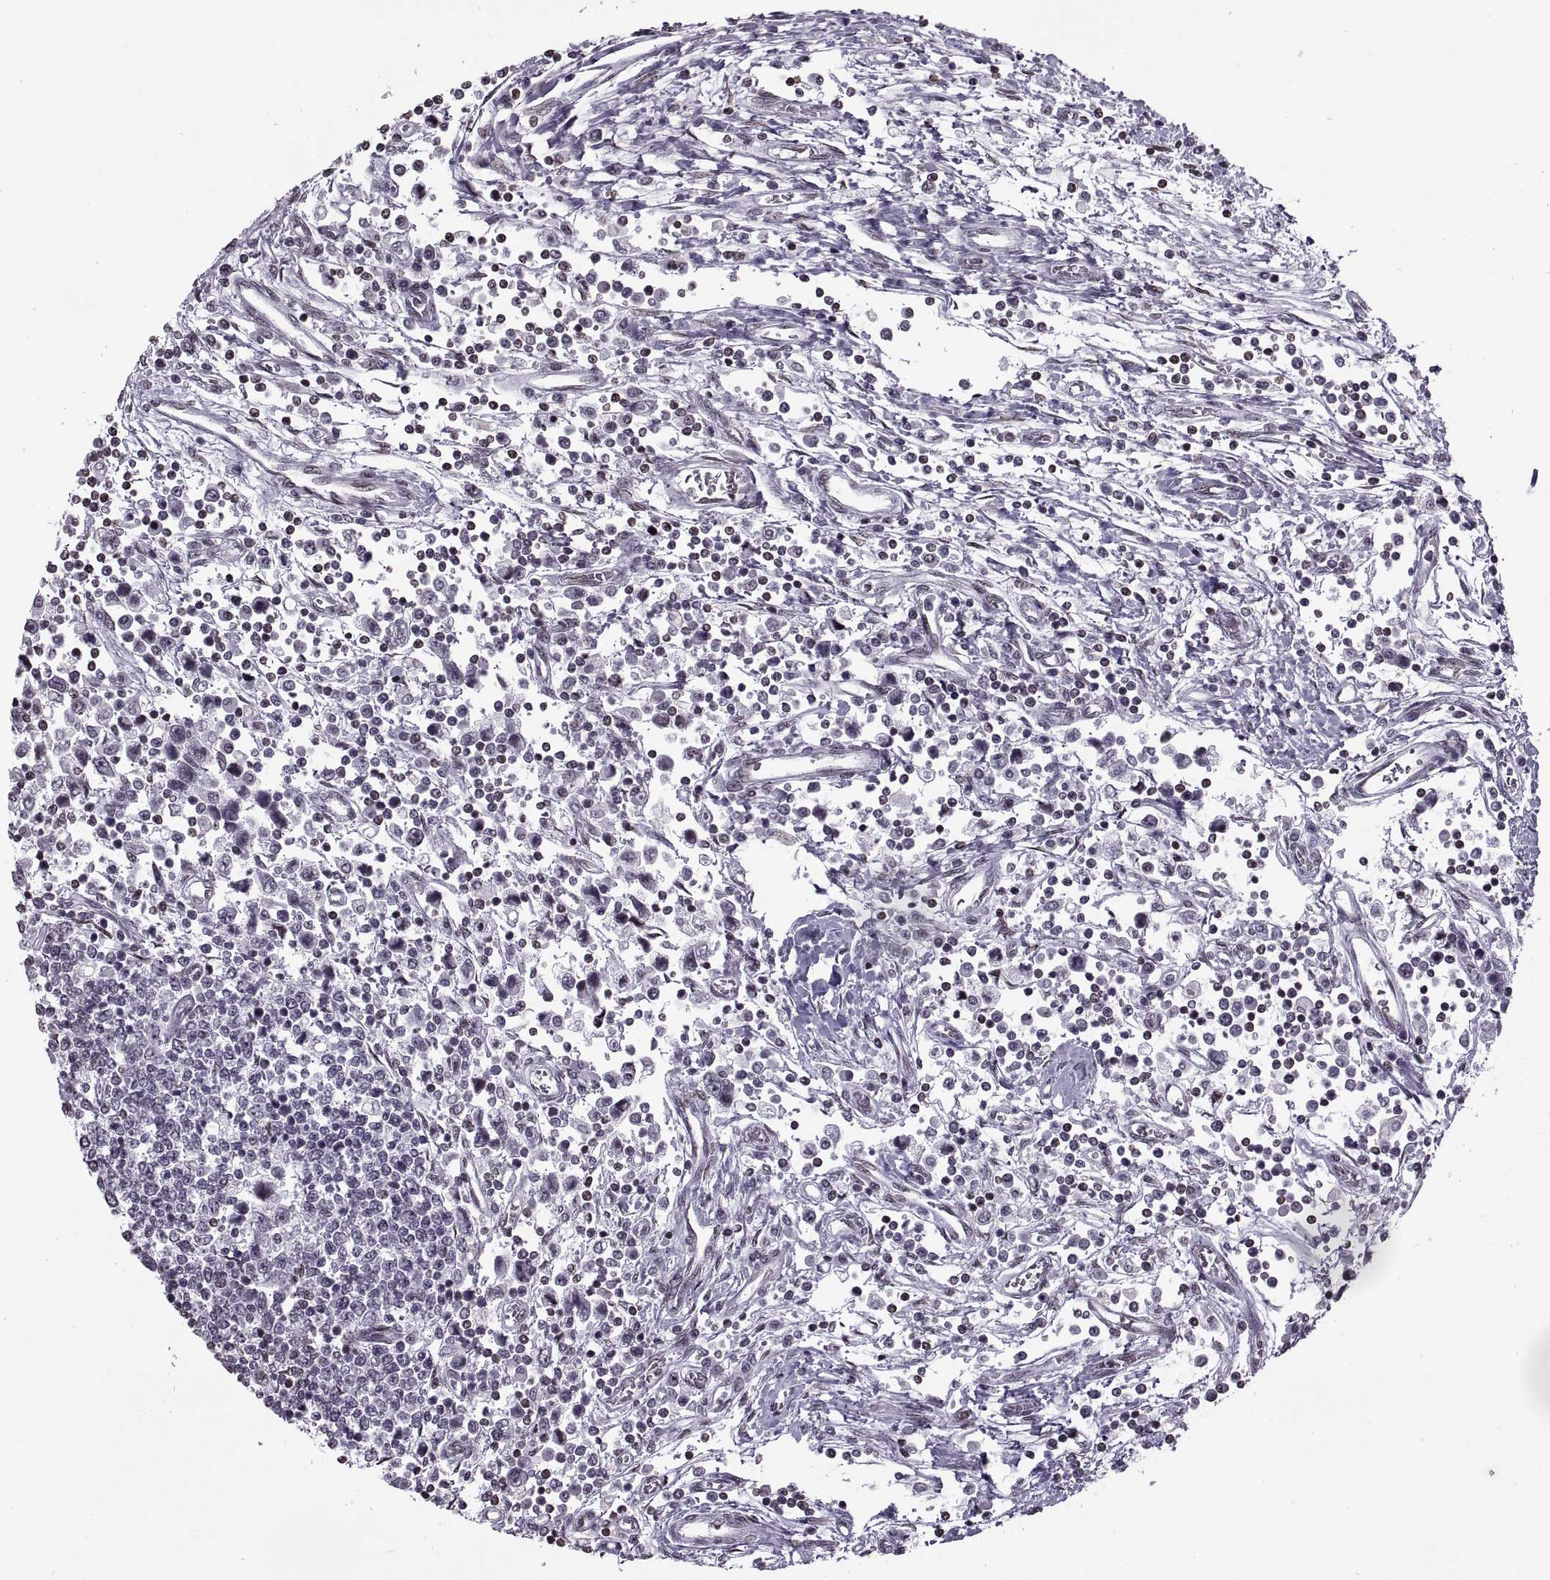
{"staining": {"intensity": "negative", "quantity": "none", "location": "none"}, "tissue": "testis cancer", "cell_type": "Tumor cells", "image_type": "cancer", "snomed": [{"axis": "morphology", "description": "Seminoma, NOS"}, {"axis": "topography", "description": "Testis"}], "caption": "Tumor cells show no significant staining in testis cancer (seminoma). The staining is performed using DAB brown chromogen with nuclei counter-stained in using hematoxylin.", "gene": "H1-8", "patient": {"sex": "male", "age": 34}}